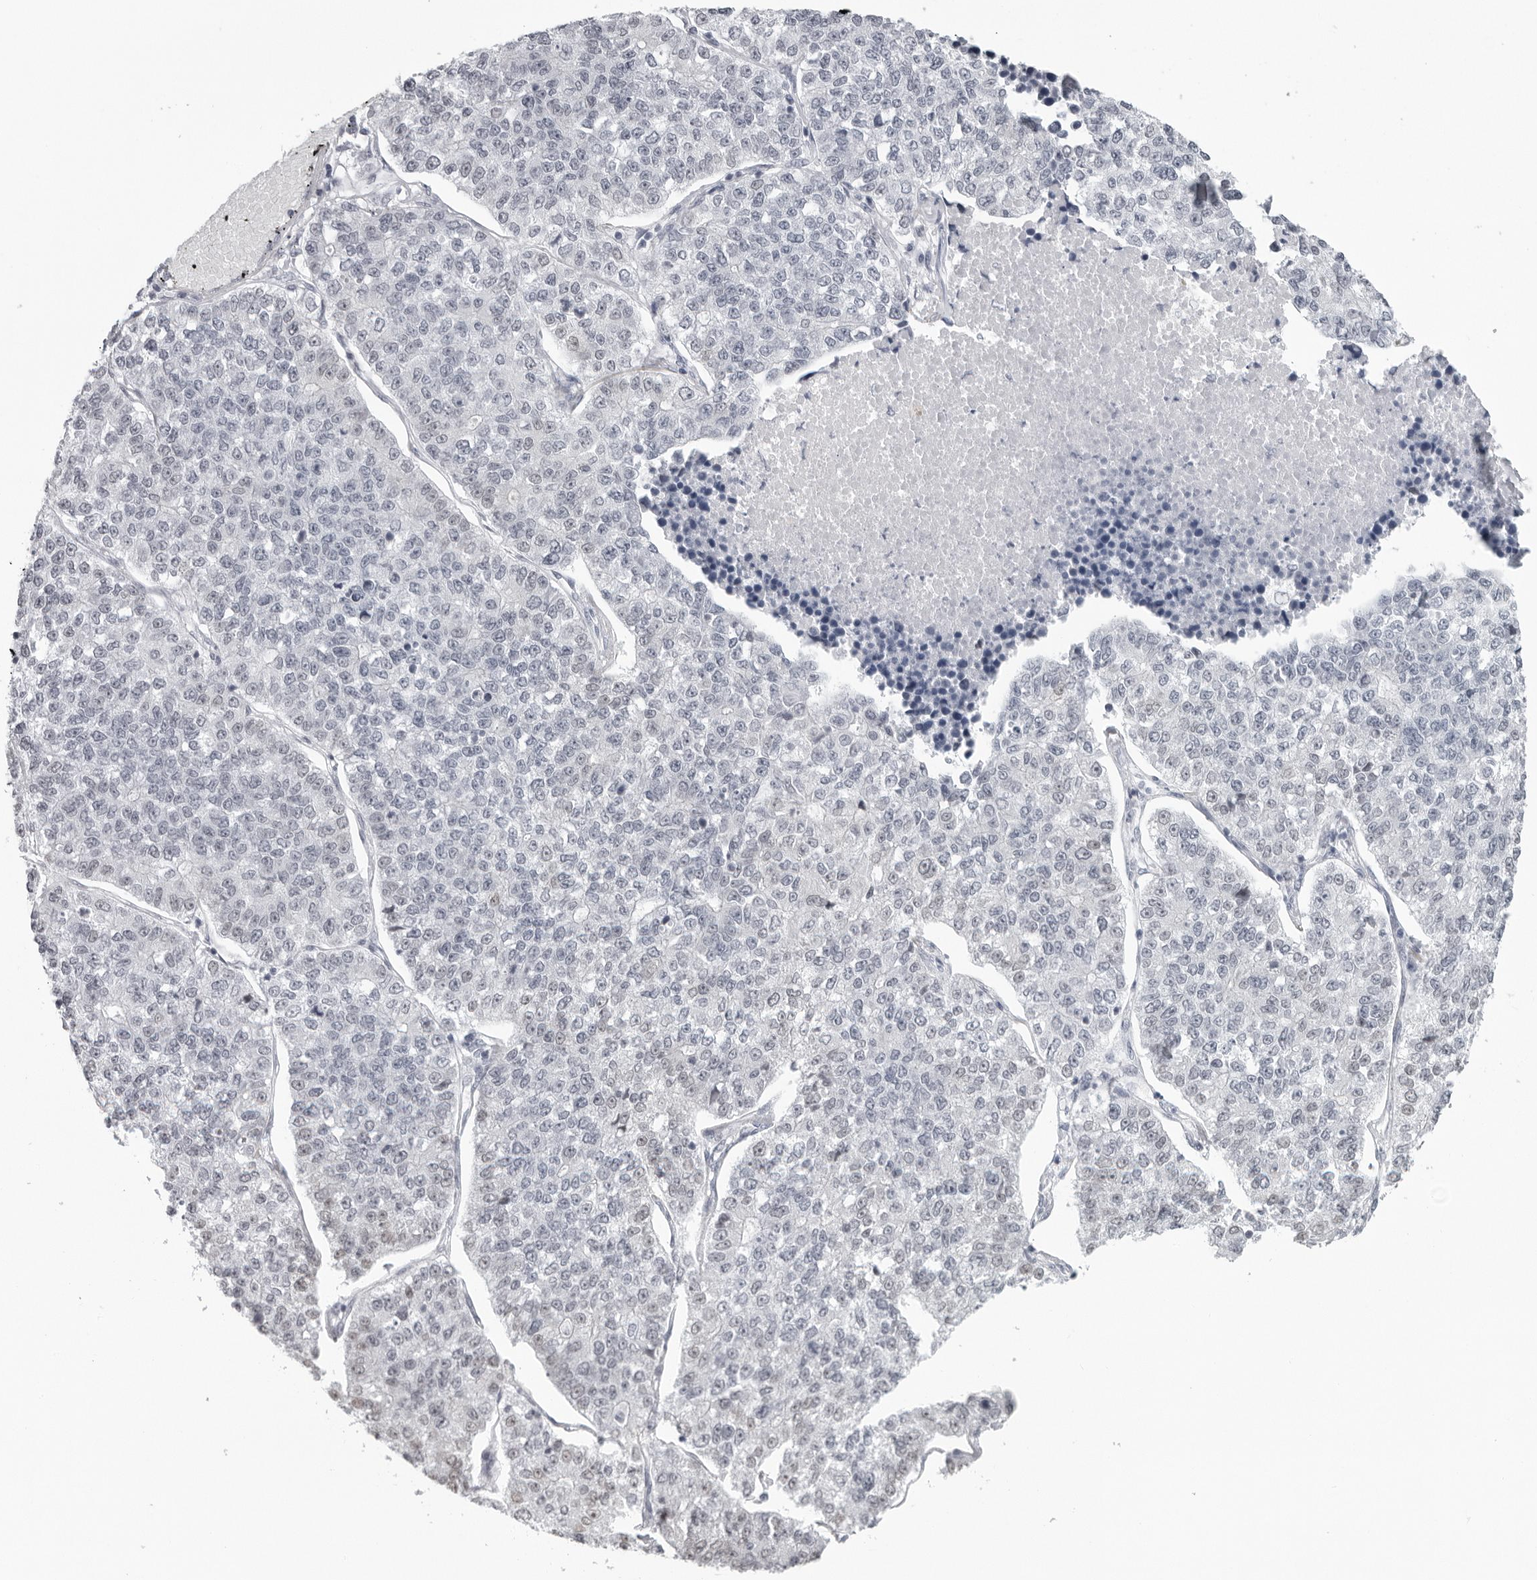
{"staining": {"intensity": "negative", "quantity": "none", "location": "none"}, "tissue": "lung cancer", "cell_type": "Tumor cells", "image_type": "cancer", "snomed": [{"axis": "morphology", "description": "Adenocarcinoma, NOS"}, {"axis": "topography", "description": "Lung"}], "caption": "Tumor cells are negative for protein expression in human lung cancer (adenocarcinoma).", "gene": "ESPN", "patient": {"sex": "male", "age": 49}}